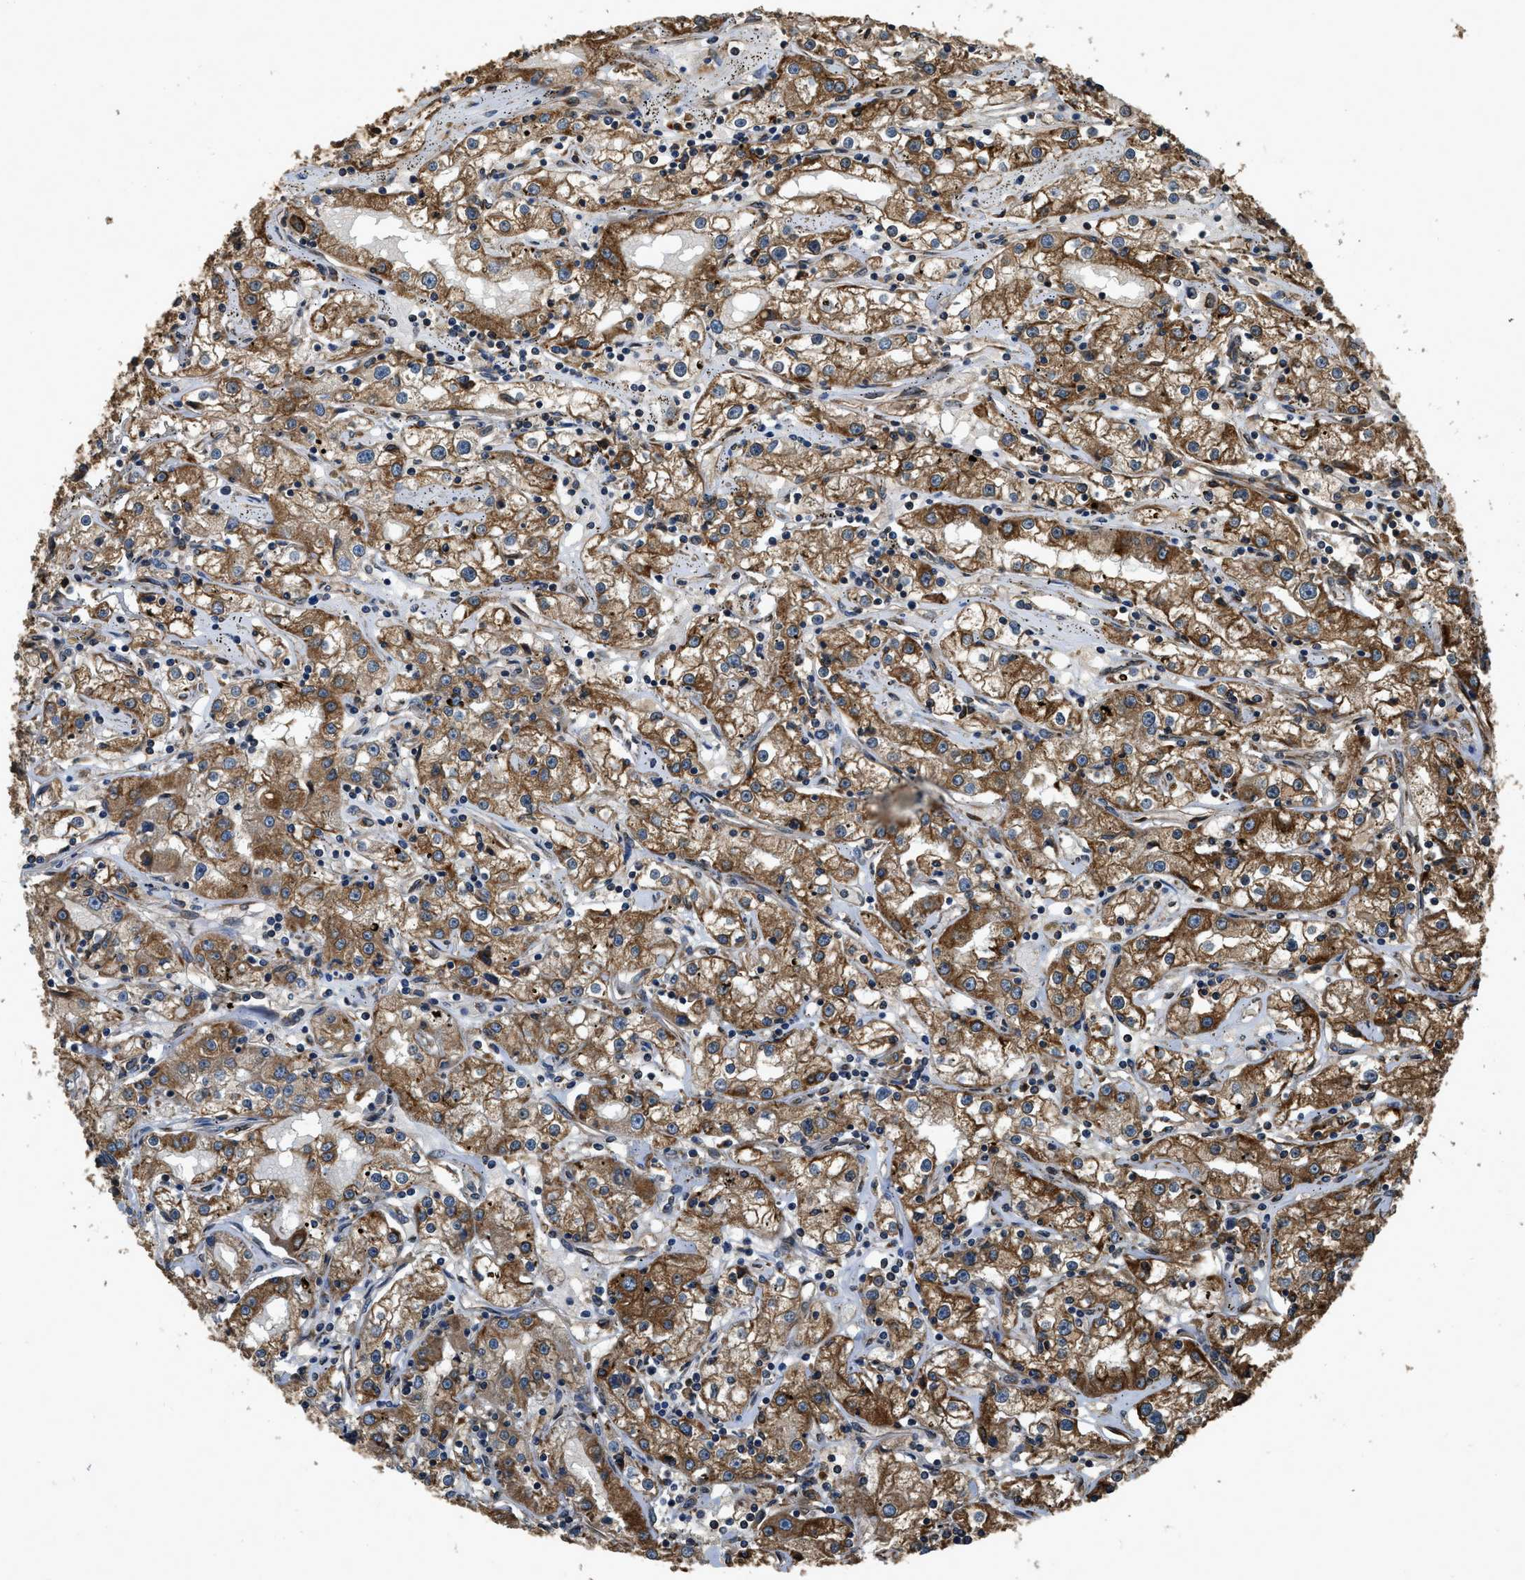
{"staining": {"intensity": "moderate", "quantity": ">75%", "location": "cytoplasmic/membranous"}, "tissue": "renal cancer", "cell_type": "Tumor cells", "image_type": "cancer", "snomed": [{"axis": "morphology", "description": "Adenocarcinoma, NOS"}, {"axis": "topography", "description": "Kidney"}], "caption": "Renal cancer (adenocarcinoma) stained for a protein (brown) exhibits moderate cytoplasmic/membranous positive positivity in approximately >75% of tumor cells.", "gene": "BCAP31", "patient": {"sex": "male", "age": 56}}